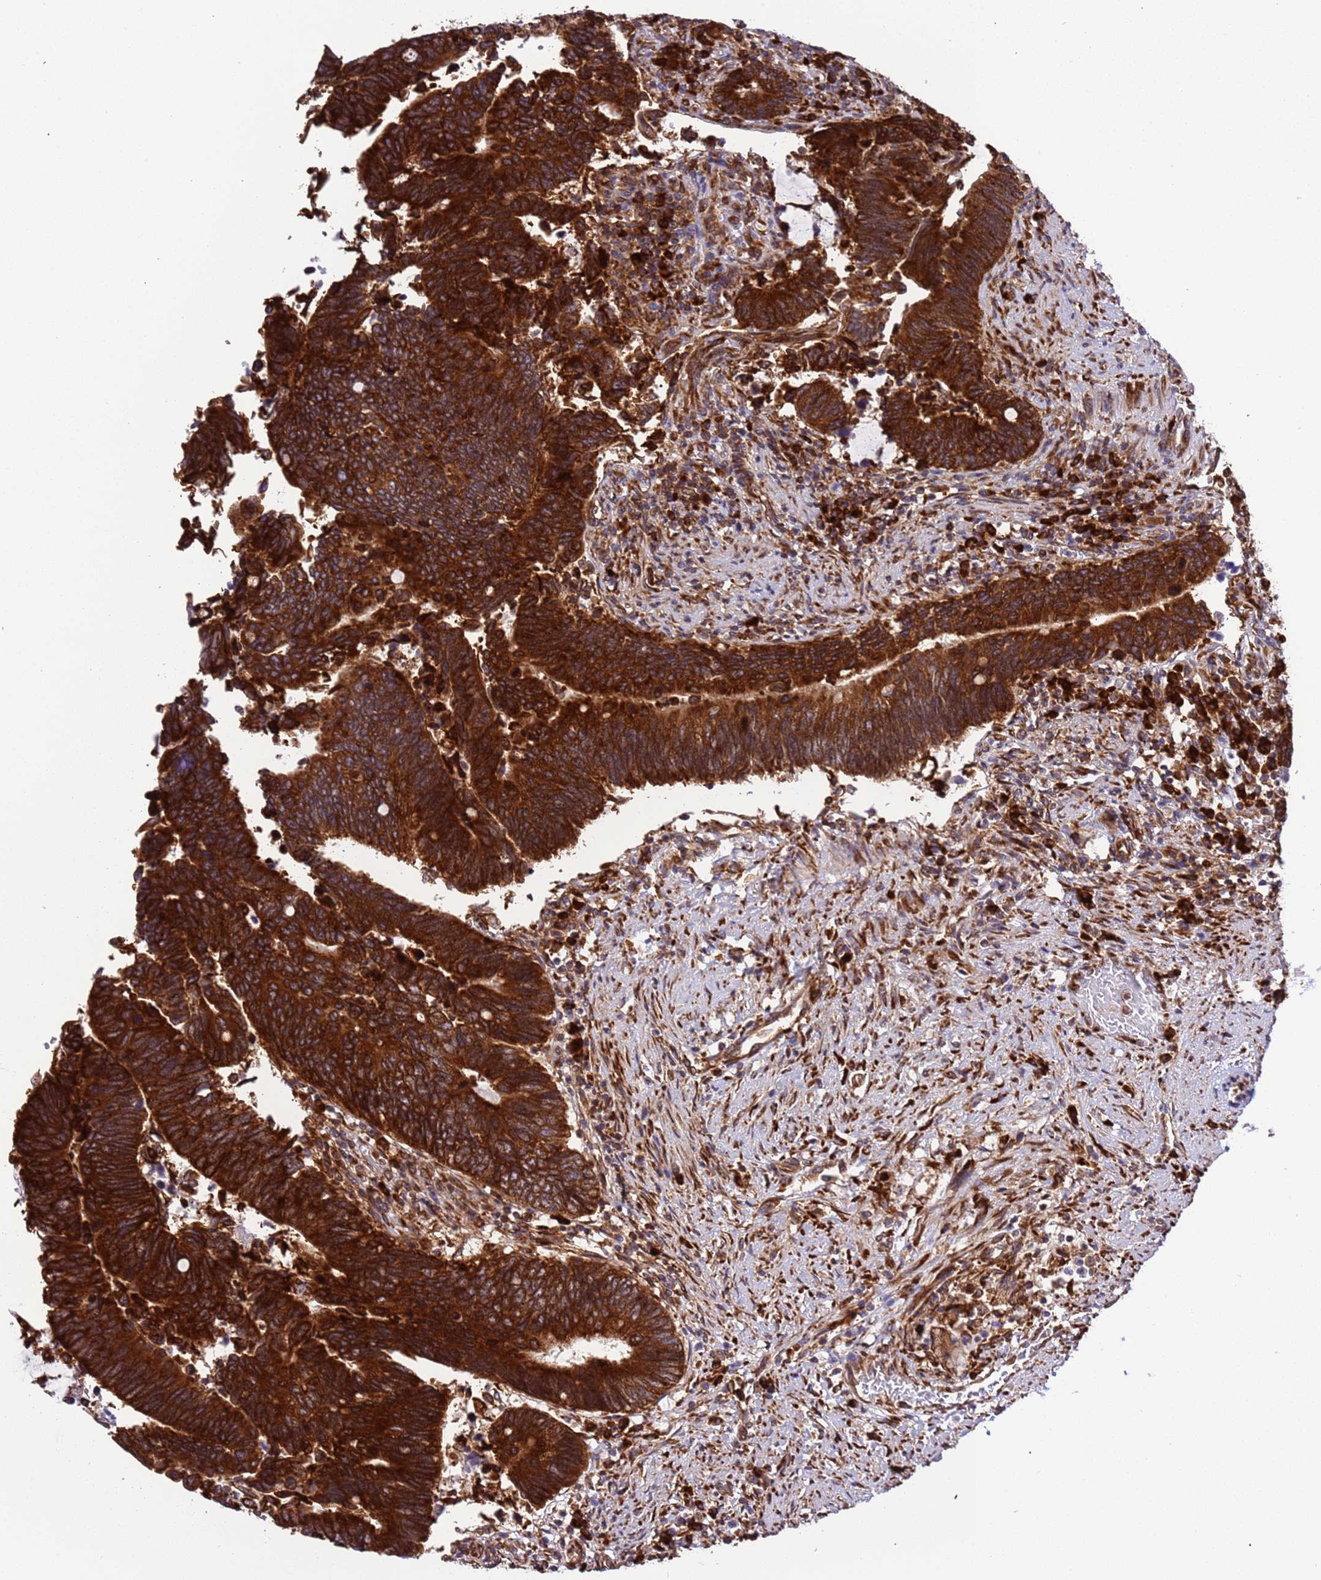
{"staining": {"intensity": "strong", "quantity": ">75%", "location": "cytoplasmic/membranous"}, "tissue": "colorectal cancer", "cell_type": "Tumor cells", "image_type": "cancer", "snomed": [{"axis": "morphology", "description": "Adenocarcinoma, NOS"}, {"axis": "topography", "description": "Colon"}], "caption": "DAB immunohistochemical staining of human colorectal adenocarcinoma shows strong cytoplasmic/membranous protein expression in about >75% of tumor cells.", "gene": "RPL36", "patient": {"sex": "male", "age": 87}}